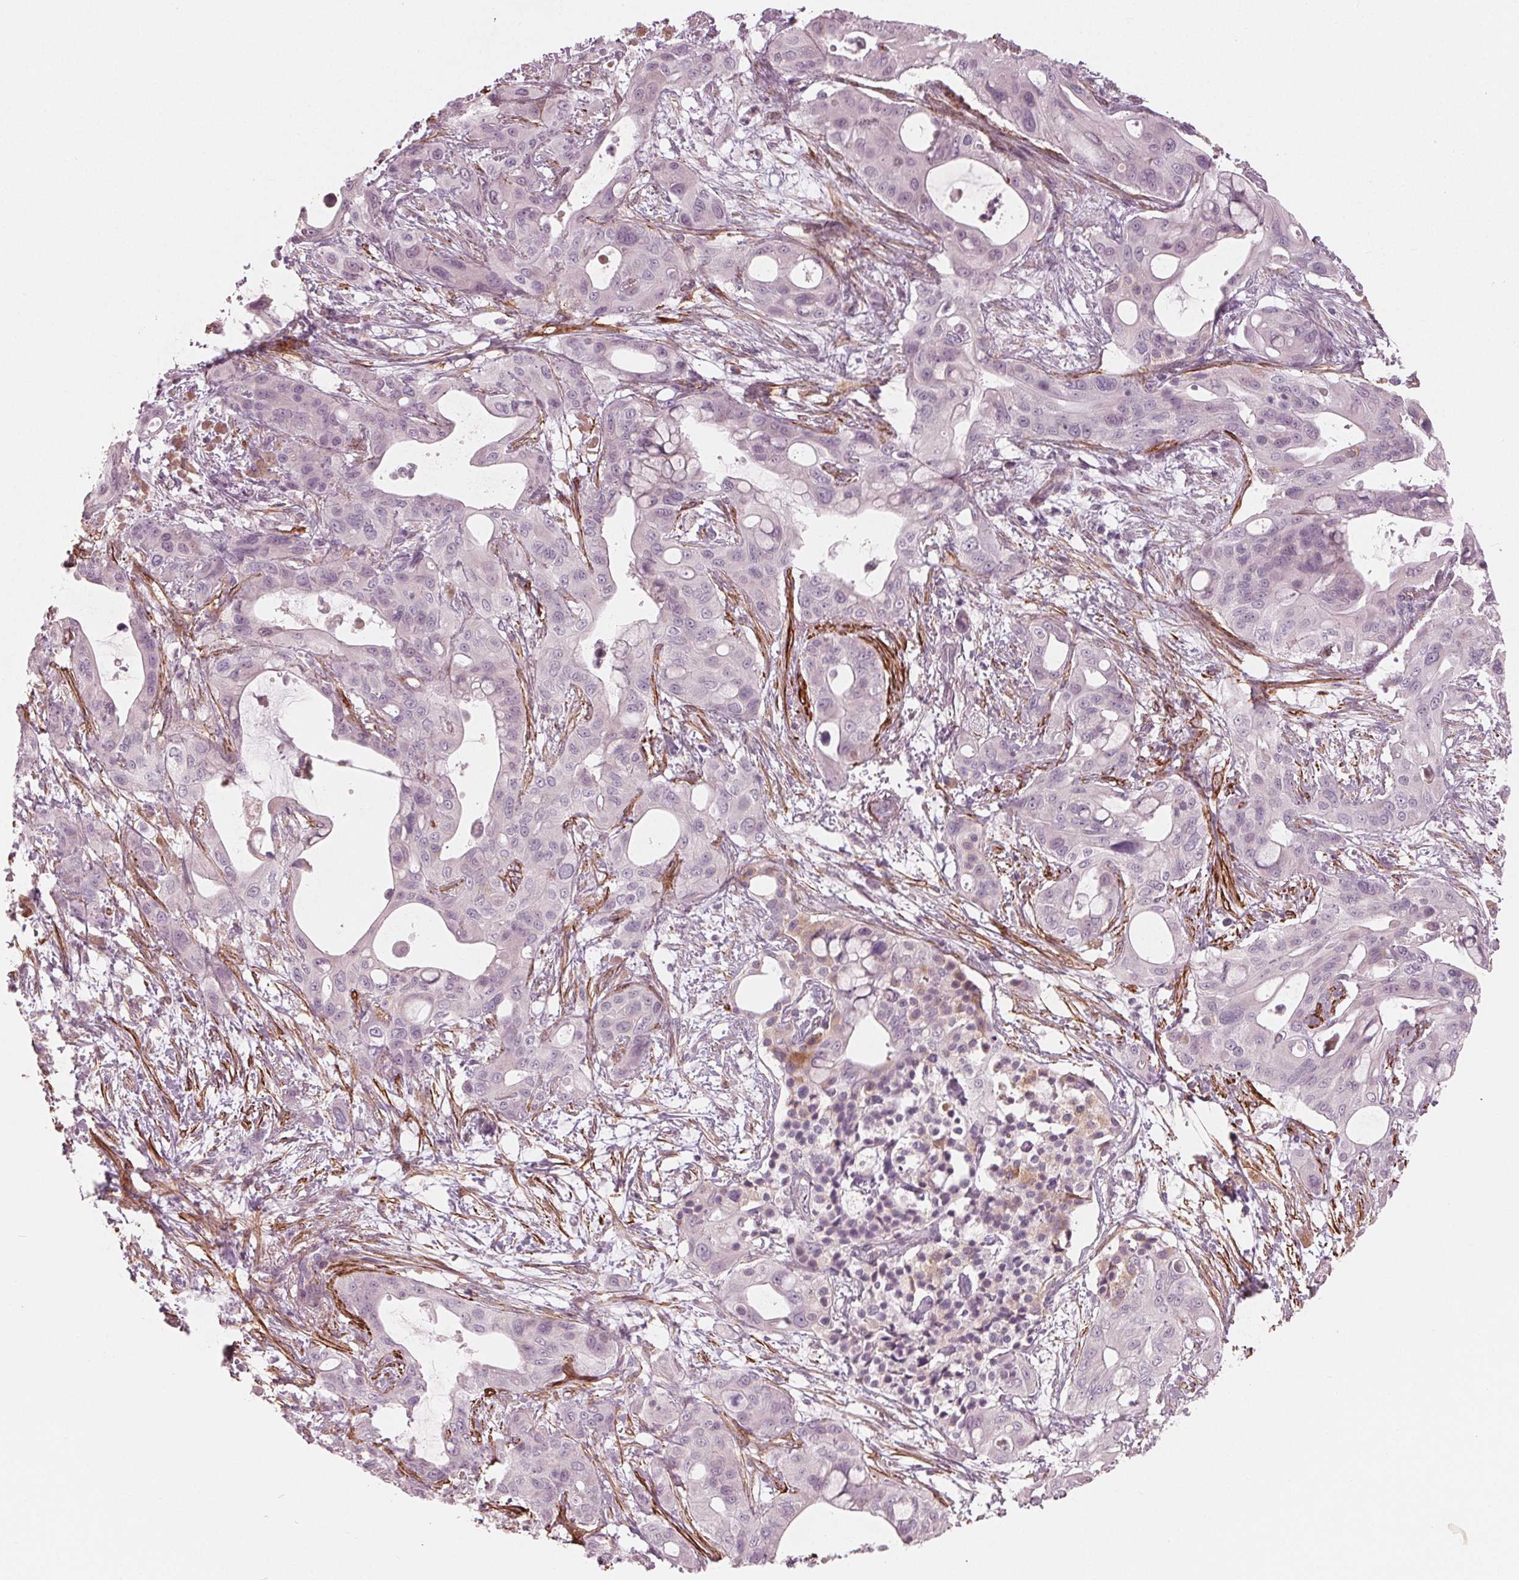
{"staining": {"intensity": "negative", "quantity": "none", "location": "none"}, "tissue": "pancreatic cancer", "cell_type": "Tumor cells", "image_type": "cancer", "snomed": [{"axis": "morphology", "description": "Adenocarcinoma, NOS"}, {"axis": "topography", "description": "Pancreas"}], "caption": "Tumor cells show no significant protein expression in adenocarcinoma (pancreatic). (DAB (3,3'-diaminobenzidine) IHC with hematoxylin counter stain).", "gene": "MIER3", "patient": {"sex": "male", "age": 71}}